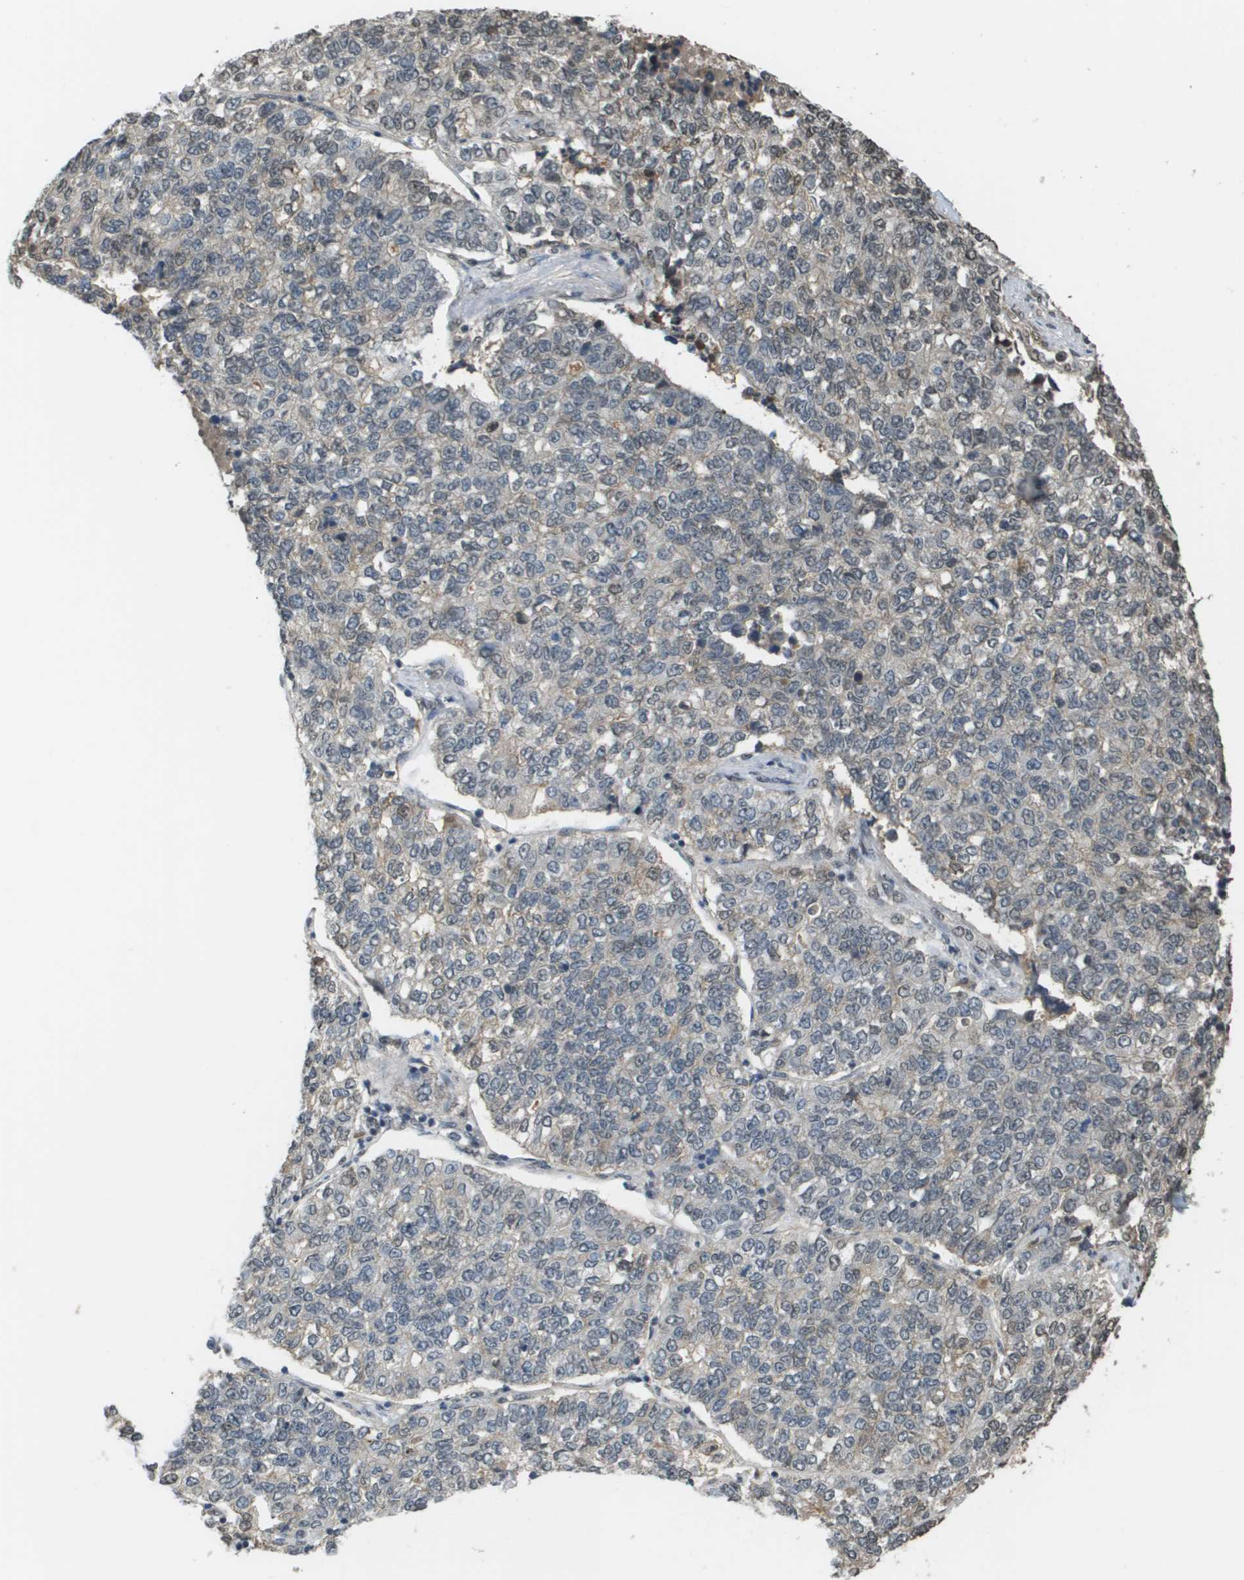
{"staining": {"intensity": "negative", "quantity": "none", "location": "none"}, "tissue": "lung cancer", "cell_type": "Tumor cells", "image_type": "cancer", "snomed": [{"axis": "morphology", "description": "Adenocarcinoma, NOS"}, {"axis": "topography", "description": "Lung"}], "caption": "IHC micrograph of neoplastic tissue: human adenocarcinoma (lung) stained with DAB reveals no significant protein staining in tumor cells.", "gene": "NDRG2", "patient": {"sex": "male", "age": 49}}